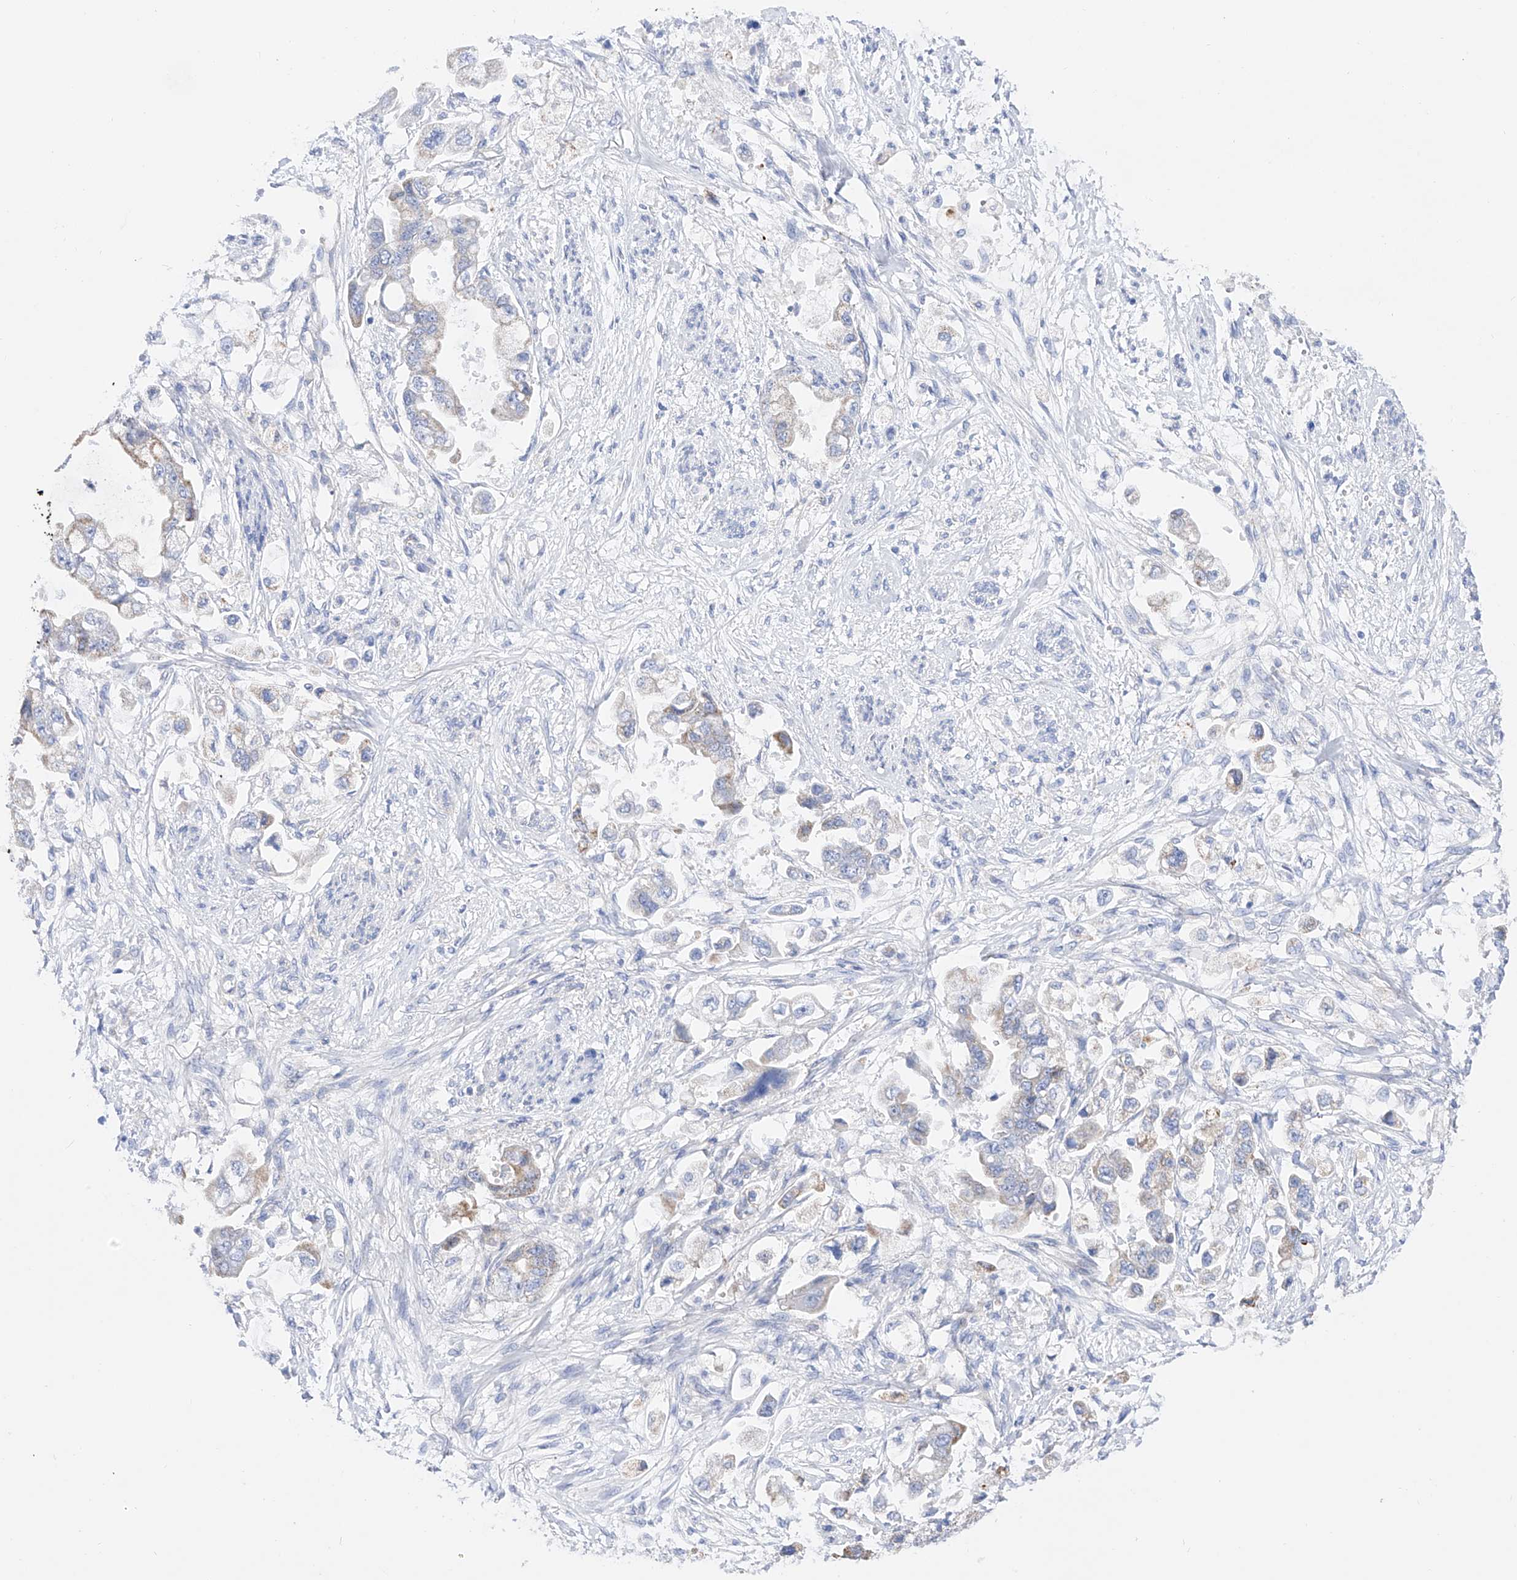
{"staining": {"intensity": "negative", "quantity": "none", "location": "none"}, "tissue": "stomach cancer", "cell_type": "Tumor cells", "image_type": "cancer", "snomed": [{"axis": "morphology", "description": "Adenocarcinoma, NOS"}, {"axis": "topography", "description": "Stomach"}], "caption": "This micrograph is of stomach adenocarcinoma stained with IHC to label a protein in brown with the nuclei are counter-stained blue. There is no positivity in tumor cells. (DAB (3,3'-diaminobenzidine) IHC with hematoxylin counter stain).", "gene": "ZNF653", "patient": {"sex": "male", "age": 62}}